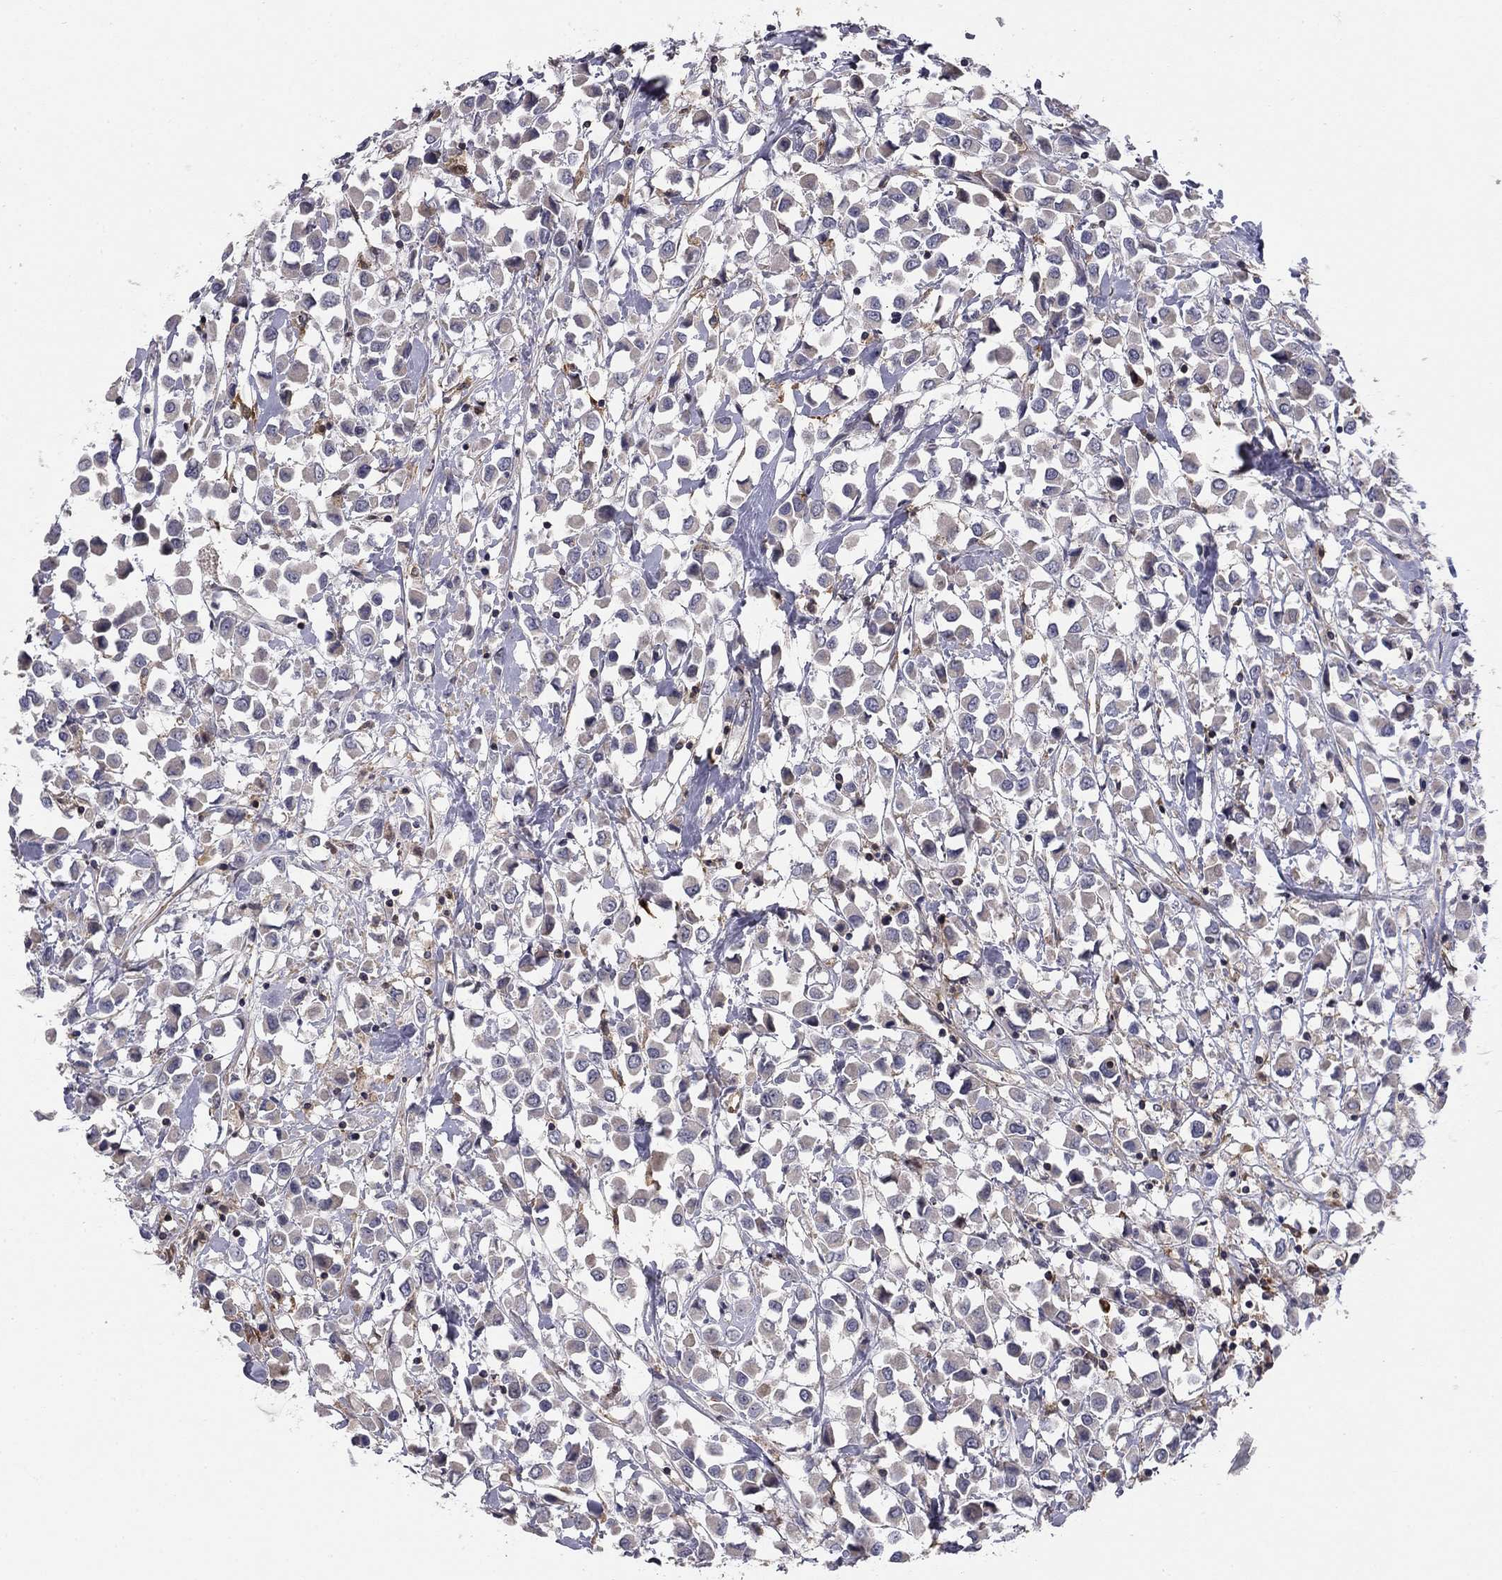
{"staining": {"intensity": "negative", "quantity": "none", "location": "none"}, "tissue": "breast cancer", "cell_type": "Tumor cells", "image_type": "cancer", "snomed": [{"axis": "morphology", "description": "Duct carcinoma"}, {"axis": "topography", "description": "Breast"}], "caption": "This is an IHC image of human breast intraductal carcinoma. There is no staining in tumor cells.", "gene": "PLCB2", "patient": {"sex": "female", "age": 61}}